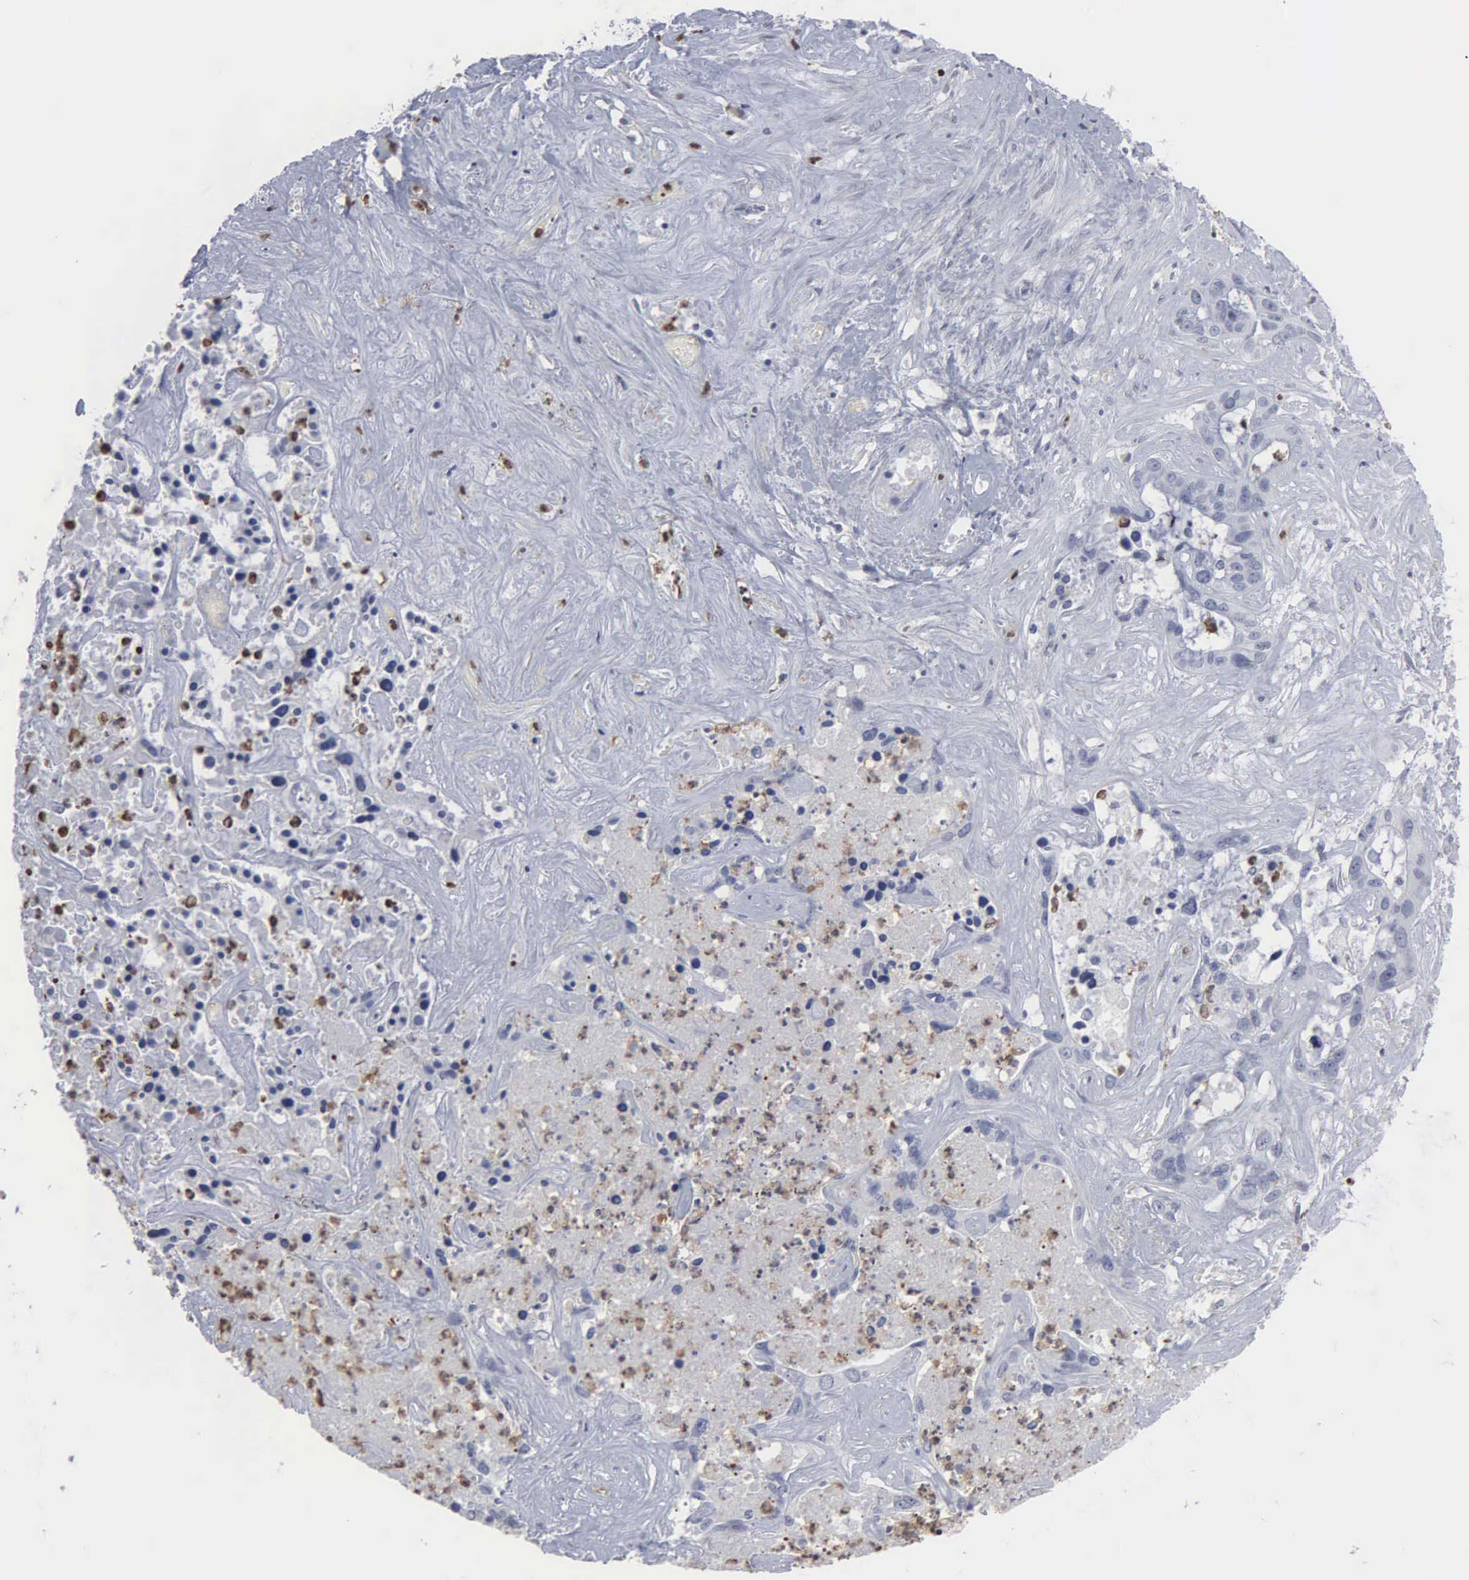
{"staining": {"intensity": "negative", "quantity": "none", "location": "none"}, "tissue": "liver cancer", "cell_type": "Tumor cells", "image_type": "cancer", "snomed": [{"axis": "morphology", "description": "Cholangiocarcinoma"}, {"axis": "topography", "description": "Liver"}], "caption": "Tumor cells show no significant staining in cholangiocarcinoma (liver). (Stains: DAB IHC with hematoxylin counter stain, Microscopy: brightfield microscopy at high magnification).", "gene": "SPIN3", "patient": {"sex": "female", "age": 65}}